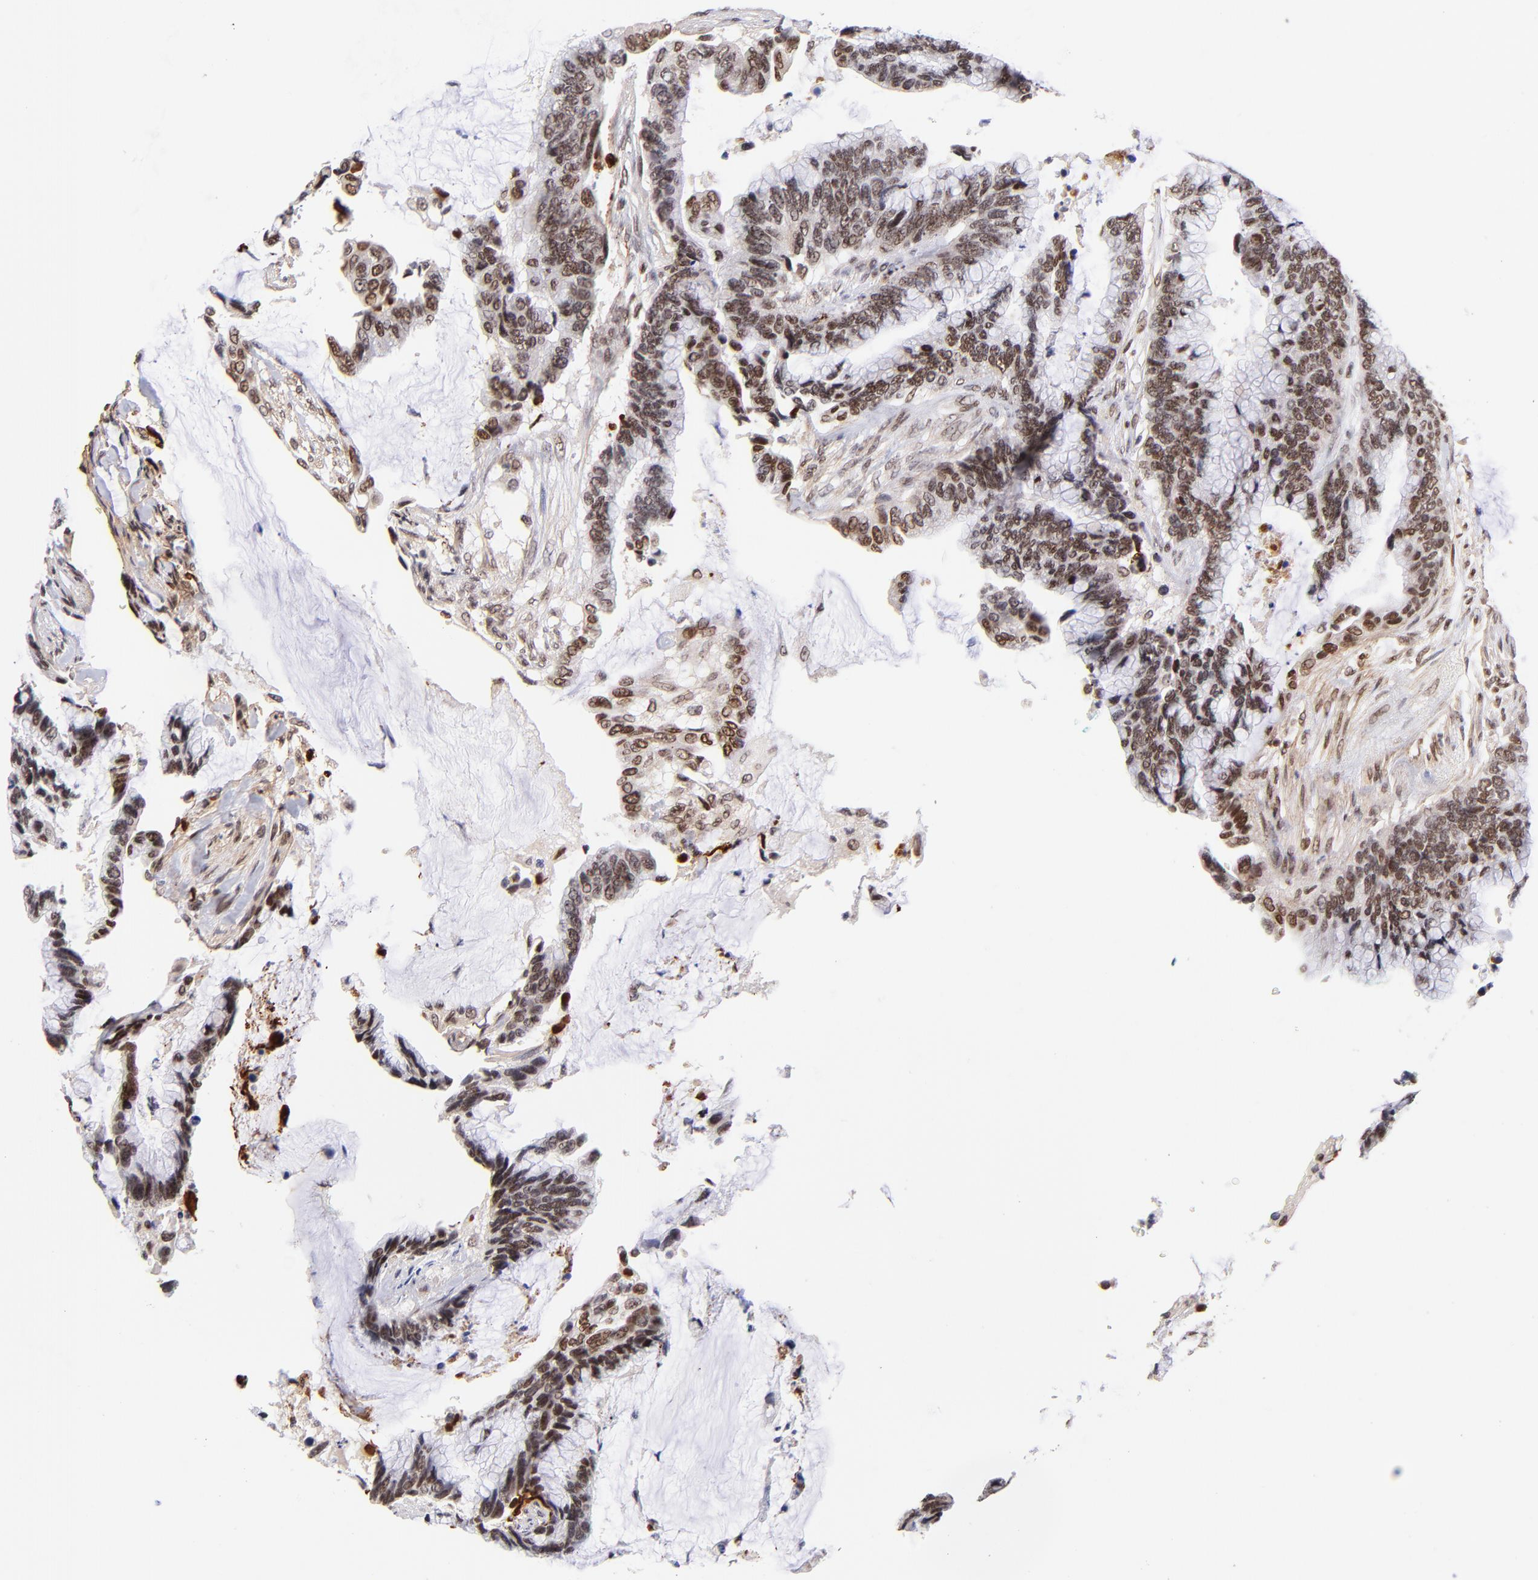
{"staining": {"intensity": "moderate", "quantity": ">75%", "location": "nuclear"}, "tissue": "colorectal cancer", "cell_type": "Tumor cells", "image_type": "cancer", "snomed": [{"axis": "morphology", "description": "Adenocarcinoma, NOS"}, {"axis": "topography", "description": "Rectum"}], "caption": "High-magnification brightfield microscopy of colorectal cancer stained with DAB (brown) and counterstained with hematoxylin (blue). tumor cells exhibit moderate nuclear positivity is identified in about>75% of cells.", "gene": "MIDEAS", "patient": {"sex": "female", "age": 59}}